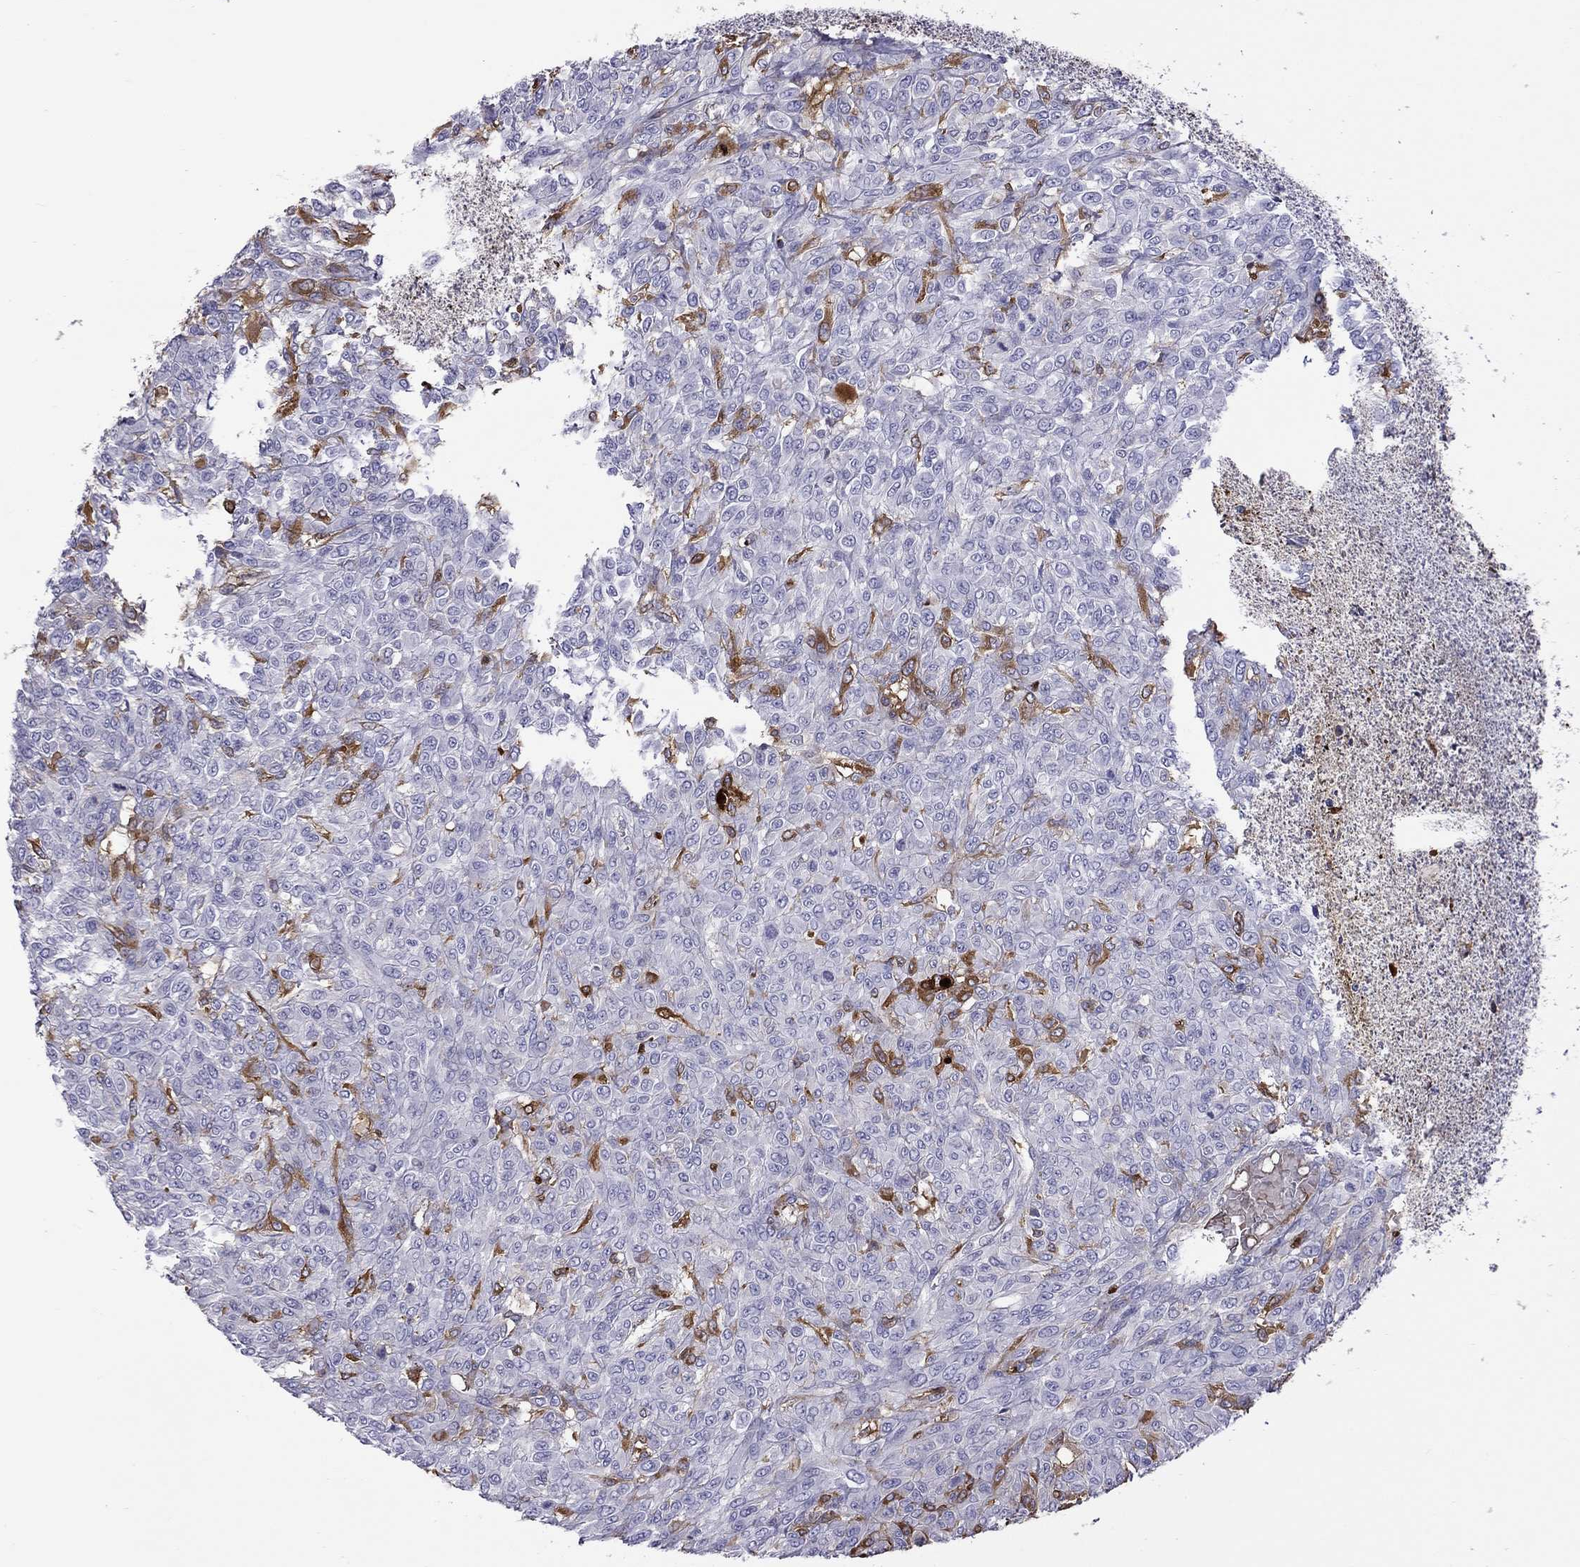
{"staining": {"intensity": "moderate", "quantity": "<25%", "location": "cytoplasmic/membranous"}, "tissue": "renal cancer", "cell_type": "Tumor cells", "image_type": "cancer", "snomed": [{"axis": "morphology", "description": "Adenocarcinoma, NOS"}, {"axis": "topography", "description": "Kidney"}], "caption": "Renal adenocarcinoma was stained to show a protein in brown. There is low levels of moderate cytoplasmic/membranous expression in approximately <25% of tumor cells.", "gene": "SERPINA3", "patient": {"sex": "male", "age": 58}}